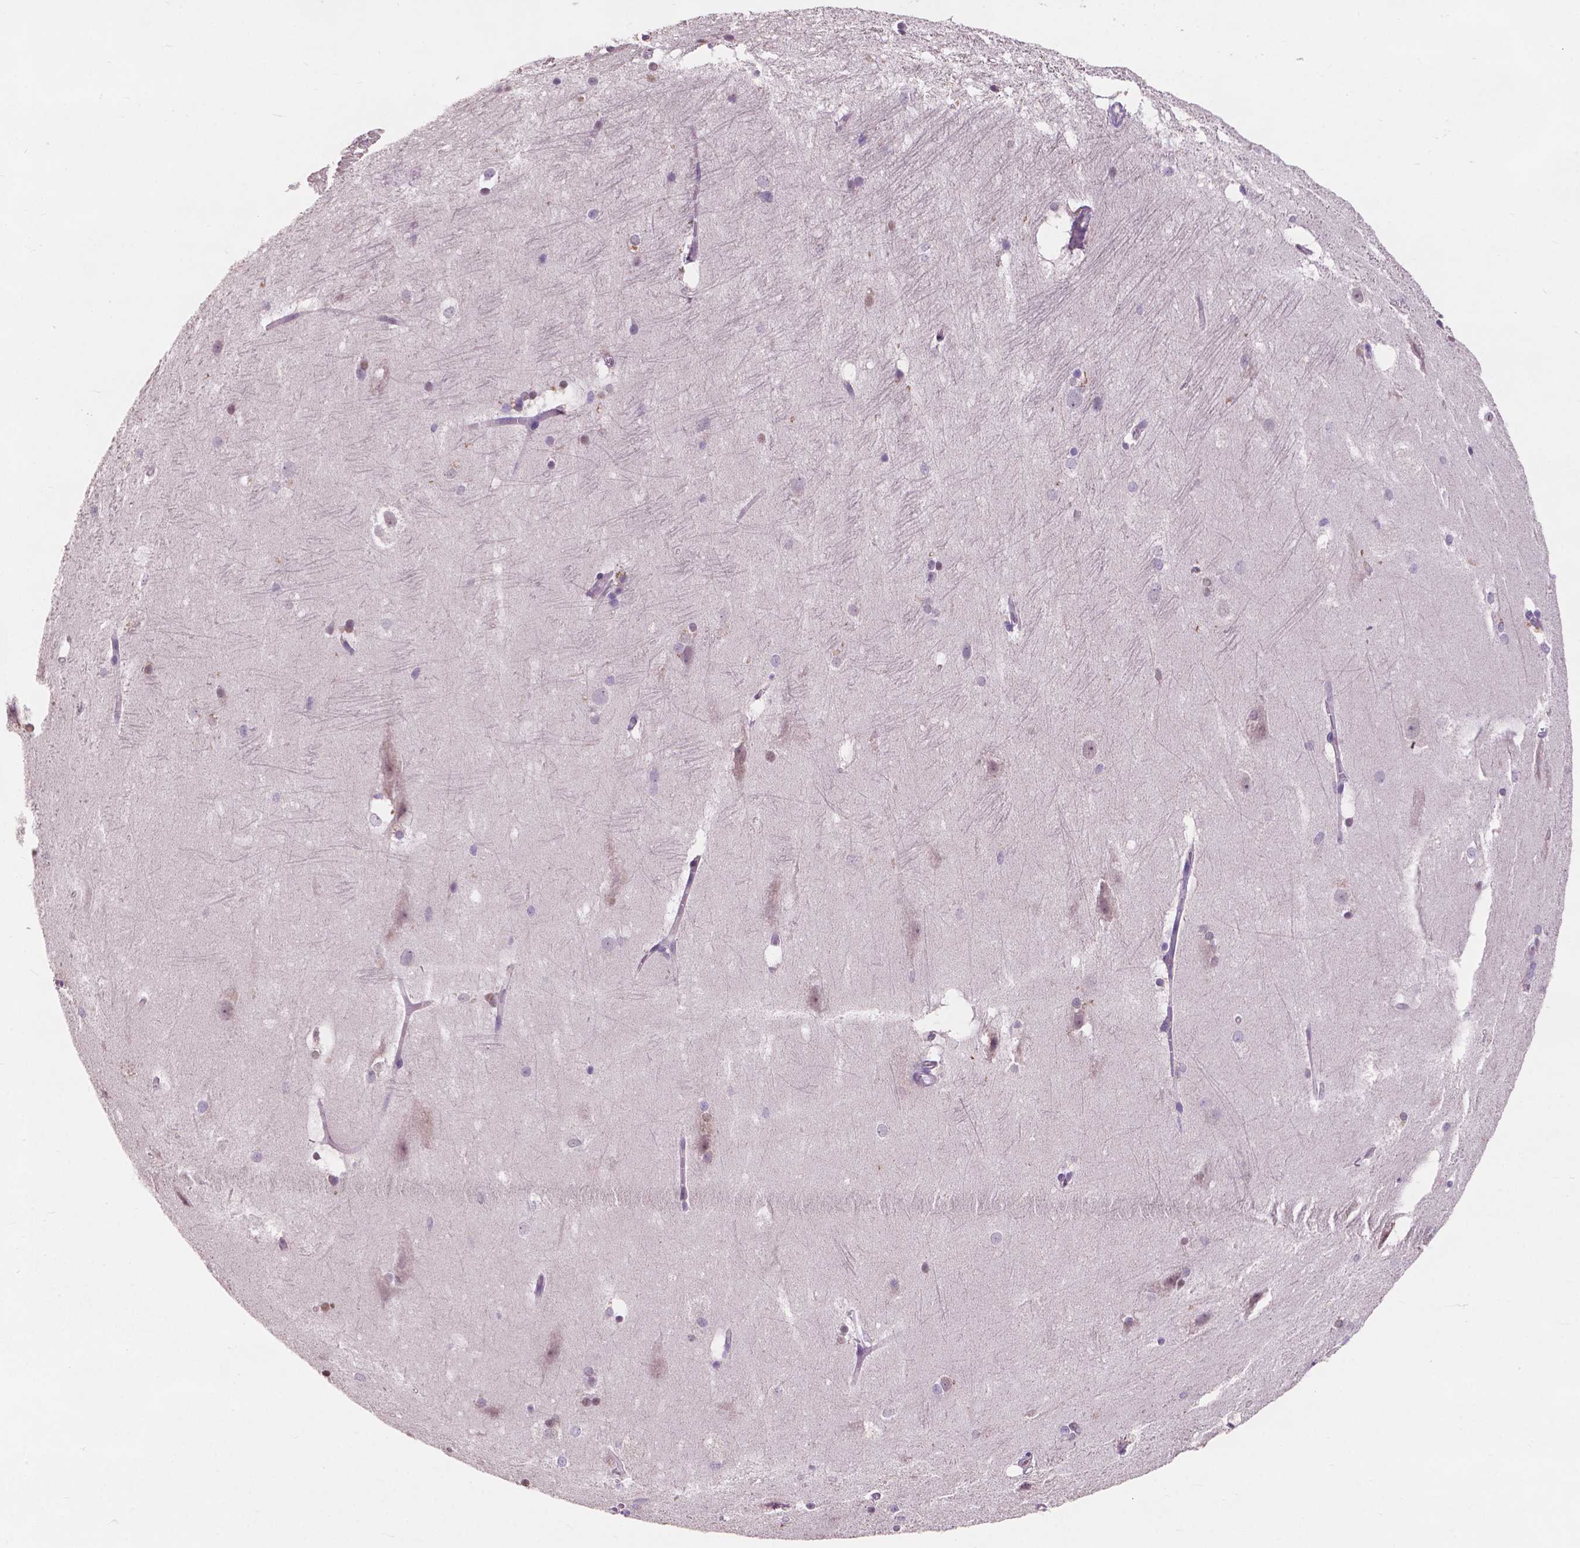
{"staining": {"intensity": "negative", "quantity": "none", "location": "none"}, "tissue": "hippocampus", "cell_type": "Glial cells", "image_type": "normal", "snomed": [{"axis": "morphology", "description": "Normal tissue, NOS"}, {"axis": "topography", "description": "Cerebral cortex"}, {"axis": "topography", "description": "Hippocampus"}], "caption": "High power microscopy micrograph of an immunohistochemistry (IHC) photomicrograph of benign hippocampus, revealing no significant staining in glial cells.", "gene": "IREB2", "patient": {"sex": "female", "age": 19}}